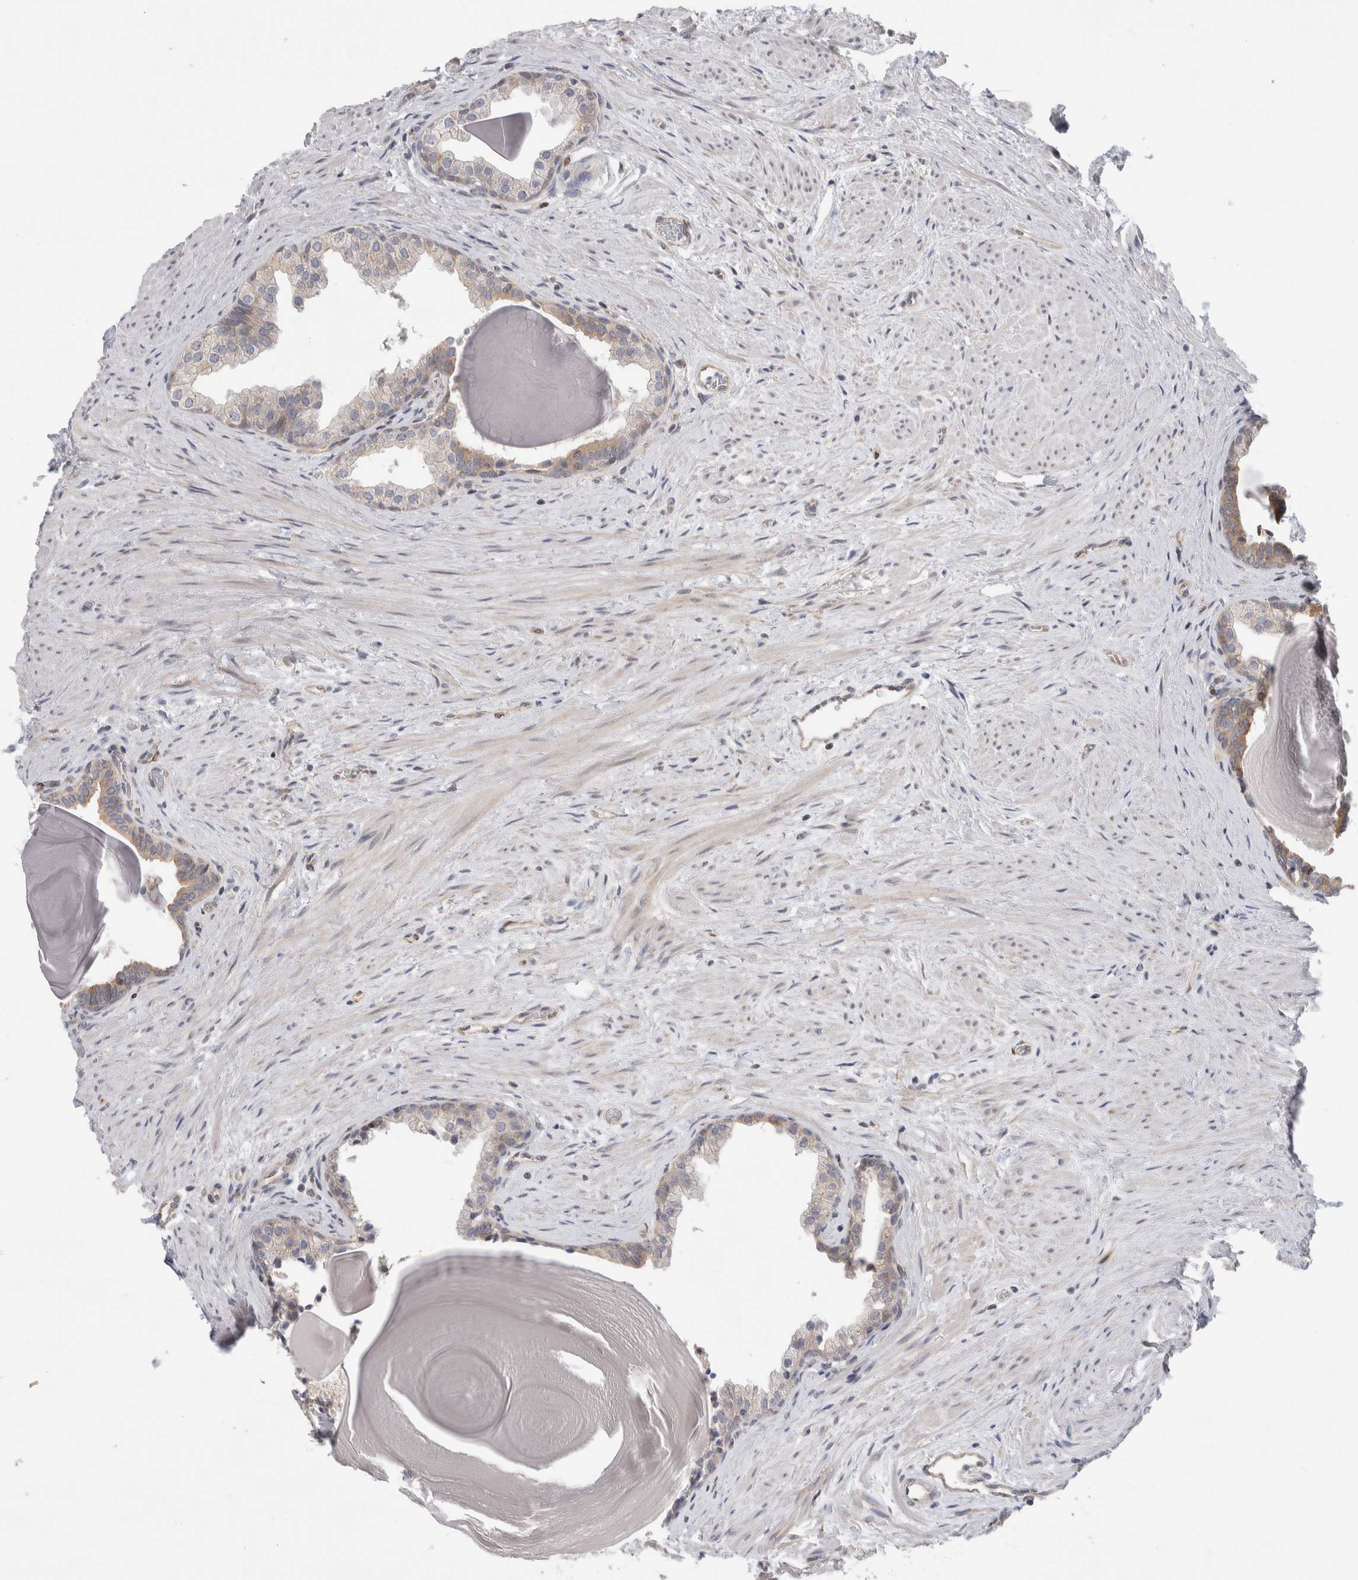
{"staining": {"intensity": "weak", "quantity": "<25%", "location": "cytoplasmic/membranous"}, "tissue": "prostate", "cell_type": "Glandular cells", "image_type": "normal", "snomed": [{"axis": "morphology", "description": "Normal tissue, NOS"}, {"axis": "topography", "description": "Prostate"}], "caption": "The image demonstrates no significant staining in glandular cells of prostate. (DAB IHC with hematoxylin counter stain).", "gene": "SYTL5", "patient": {"sex": "male", "age": 48}}